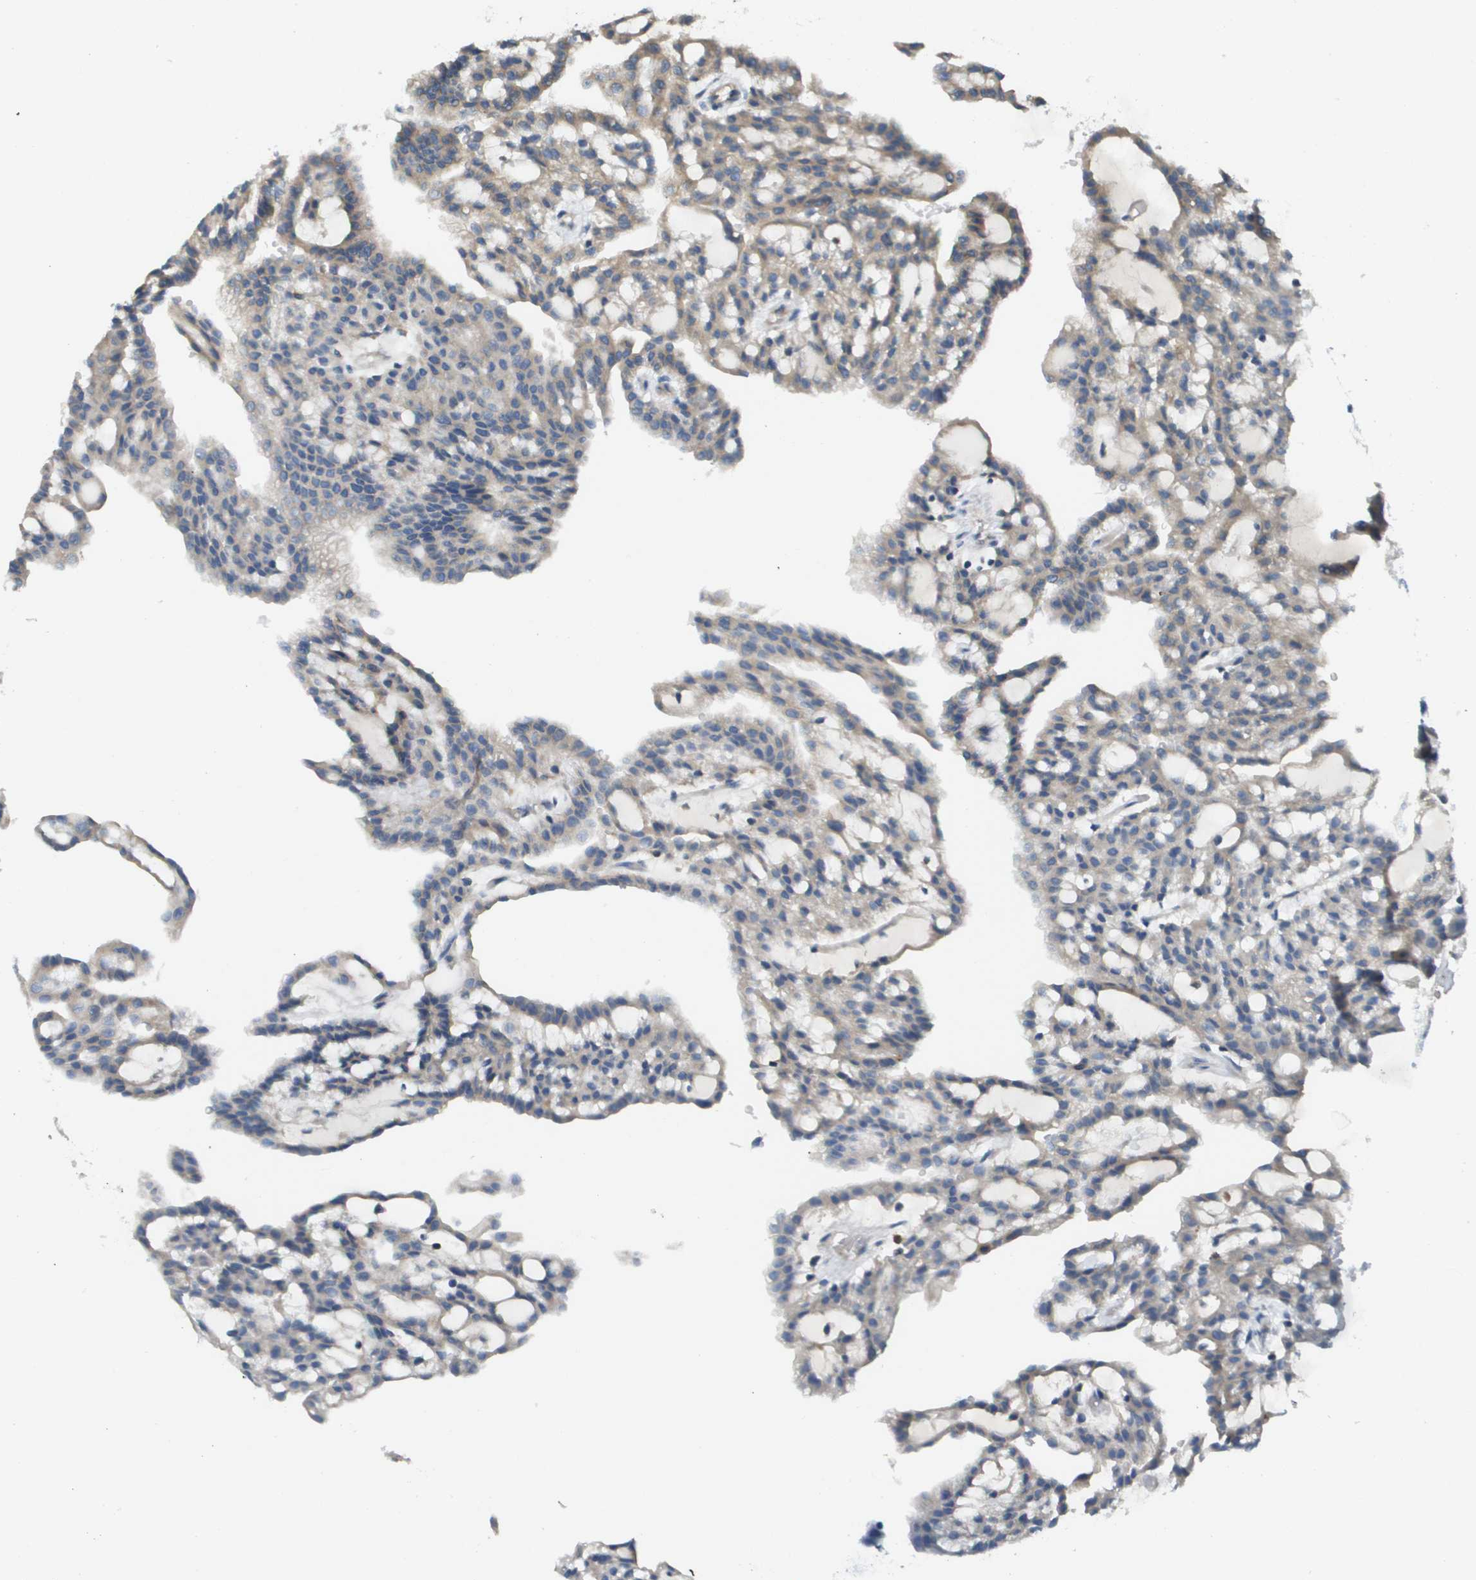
{"staining": {"intensity": "weak", "quantity": "25%-75%", "location": "cytoplasmic/membranous"}, "tissue": "renal cancer", "cell_type": "Tumor cells", "image_type": "cancer", "snomed": [{"axis": "morphology", "description": "Adenocarcinoma, NOS"}, {"axis": "topography", "description": "Kidney"}], "caption": "This is a micrograph of immunohistochemistry (IHC) staining of renal adenocarcinoma, which shows weak staining in the cytoplasmic/membranous of tumor cells.", "gene": "SAMSN1", "patient": {"sex": "male", "age": 63}}